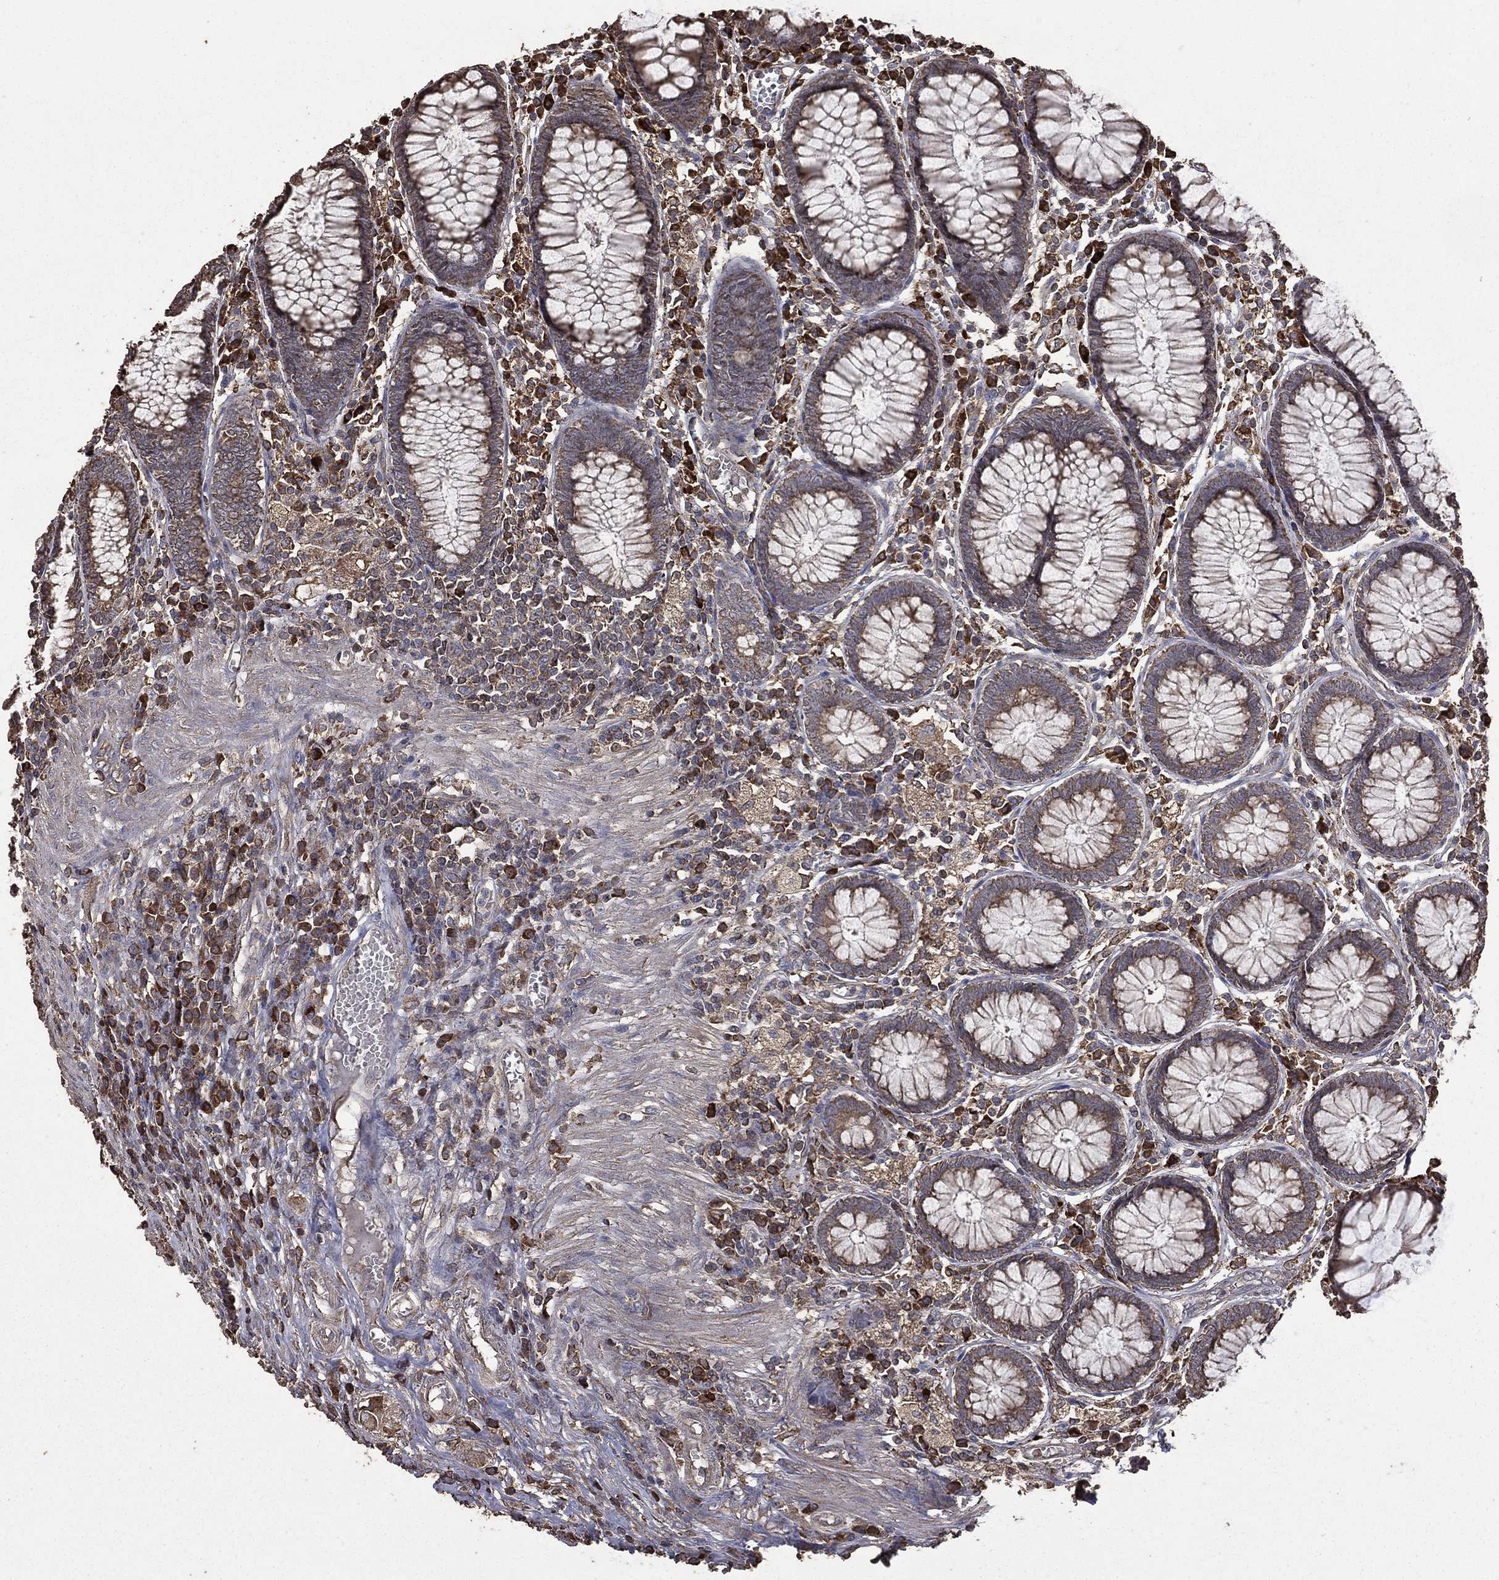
{"staining": {"intensity": "negative", "quantity": "none", "location": "none"}, "tissue": "colon", "cell_type": "Endothelial cells", "image_type": "normal", "snomed": [{"axis": "morphology", "description": "Normal tissue, NOS"}, {"axis": "topography", "description": "Colon"}], "caption": "The photomicrograph demonstrates no significant expression in endothelial cells of colon. (Immunohistochemistry (ihc), brightfield microscopy, high magnification).", "gene": "METTL27", "patient": {"sex": "male", "age": 65}}